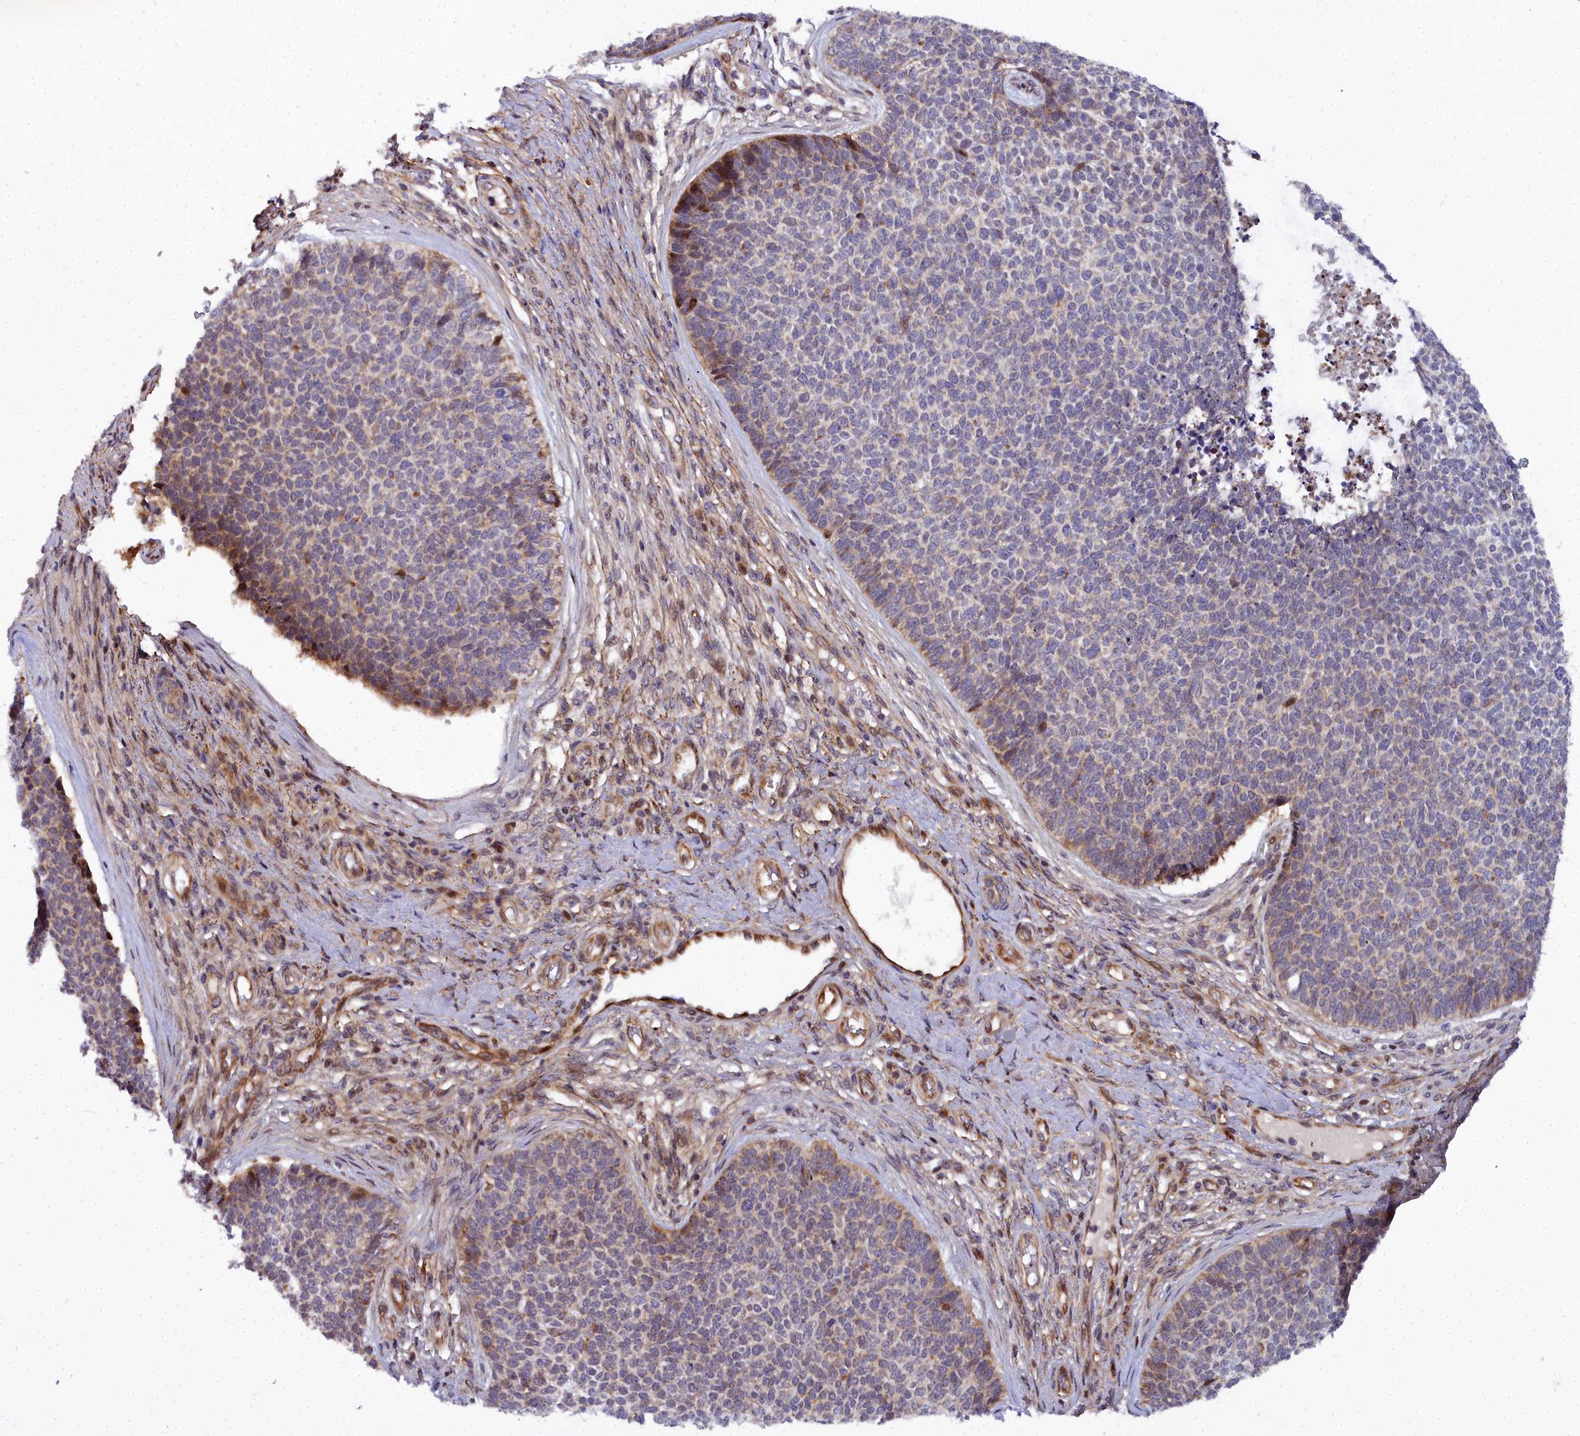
{"staining": {"intensity": "moderate", "quantity": "<25%", "location": "cytoplasmic/membranous"}, "tissue": "skin cancer", "cell_type": "Tumor cells", "image_type": "cancer", "snomed": [{"axis": "morphology", "description": "Basal cell carcinoma"}, {"axis": "topography", "description": "Skin"}], "caption": "Immunohistochemical staining of skin cancer (basal cell carcinoma) shows low levels of moderate cytoplasmic/membranous protein positivity in approximately <25% of tumor cells. (DAB (3,3'-diaminobenzidine) IHC with brightfield microscopy, high magnification).", "gene": "MRPS11", "patient": {"sex": "female", "age": 84}}